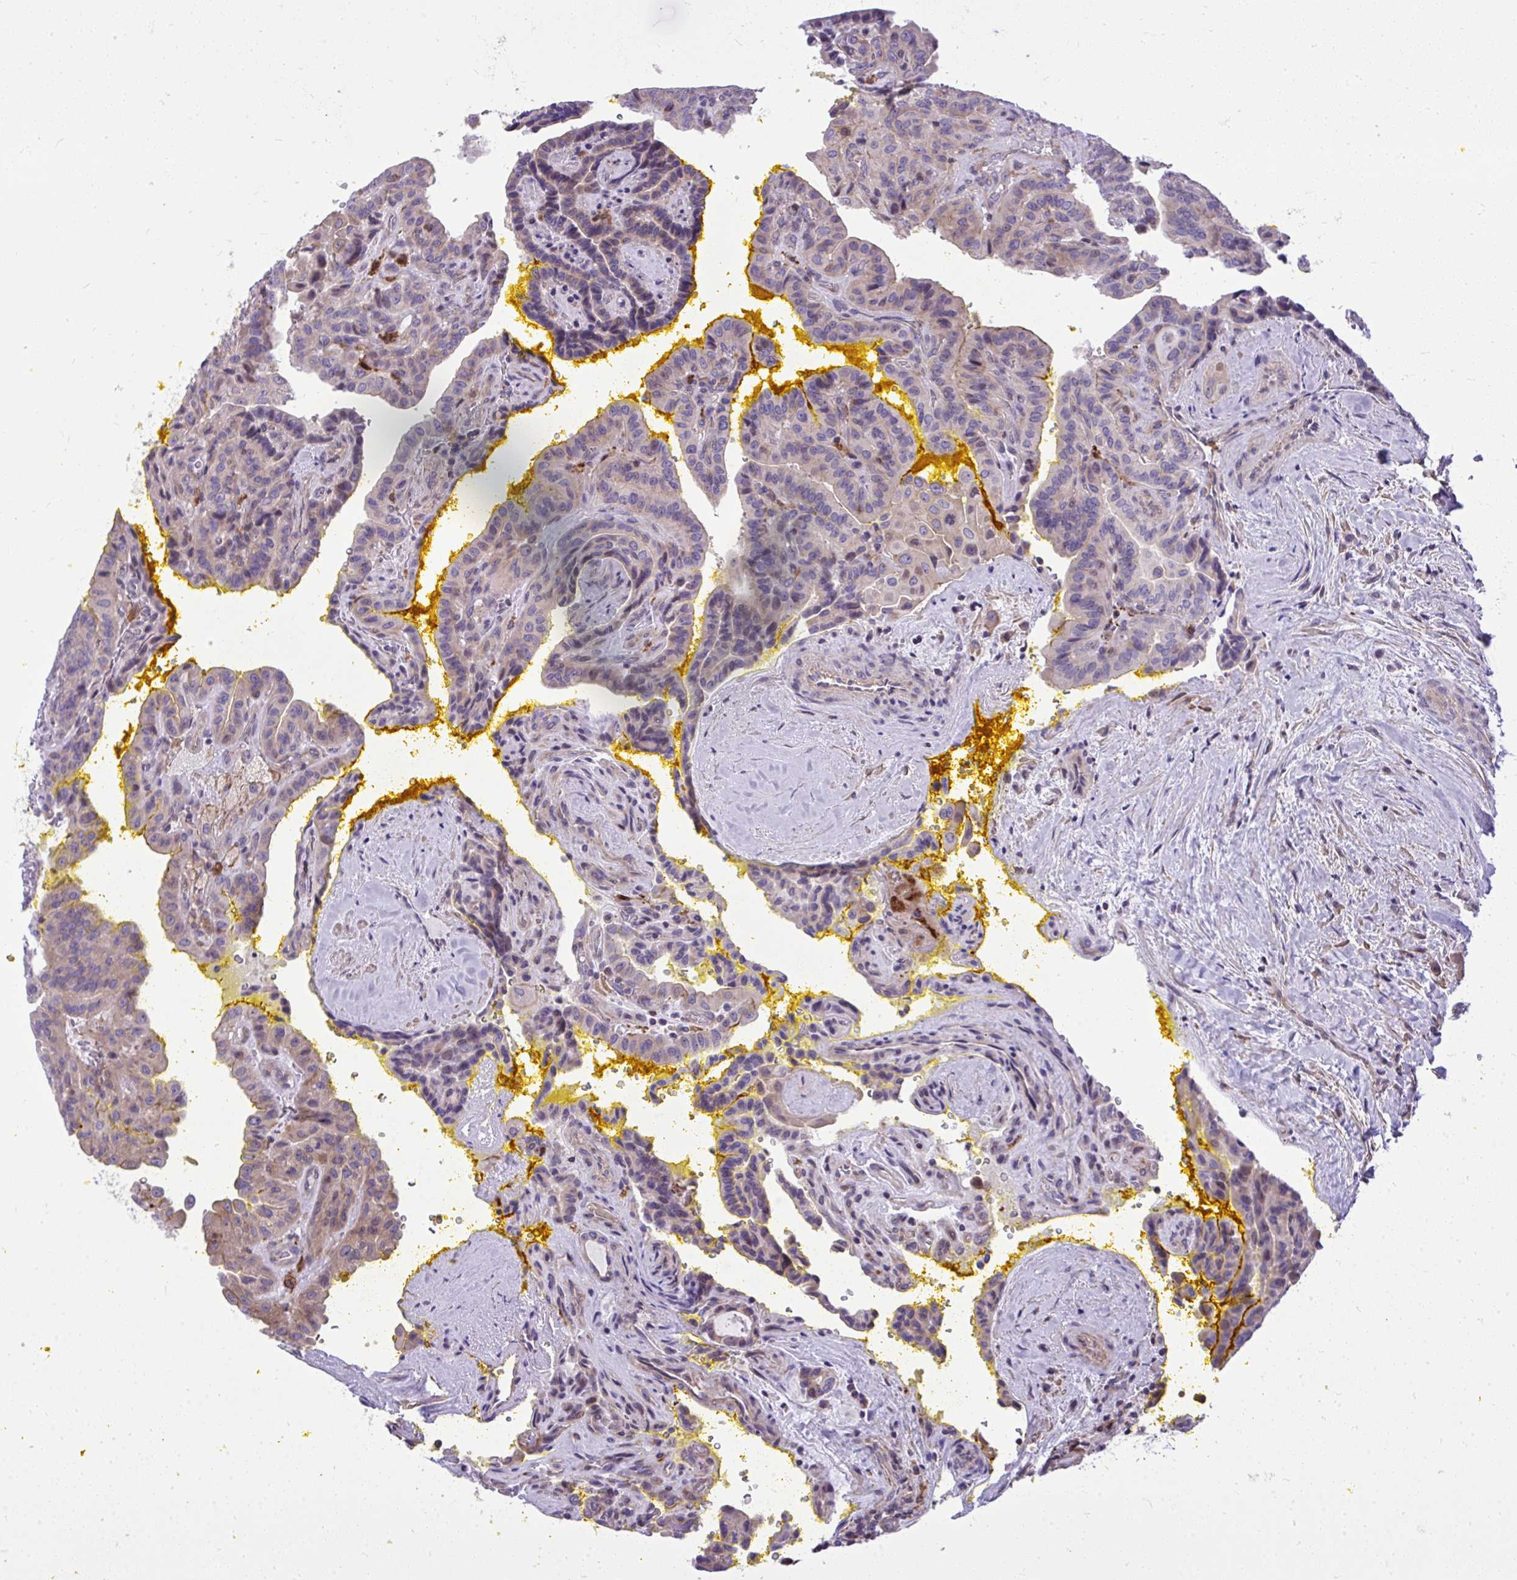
{"staining": {"intensity": "weak", "quantity": "<25%", "location": "cytoplasmic/membranous"}, "tissue": "thyroid cancer", "cell_type": "Tumor cells", "image_type": "cancer", "snomed": [{"axis": "morphology", "description": "Papillary adenocarcinoma, NOS"}, {"axis": "topography", "description": "Thyroid gland"}], "caption": "Thyroid papillary adenocarcinoma was stained to show a protein in brown. There is no significant expression in tumor cells.", "gene": "GRK4", "patient": {"sex": "male", "age": 87}}